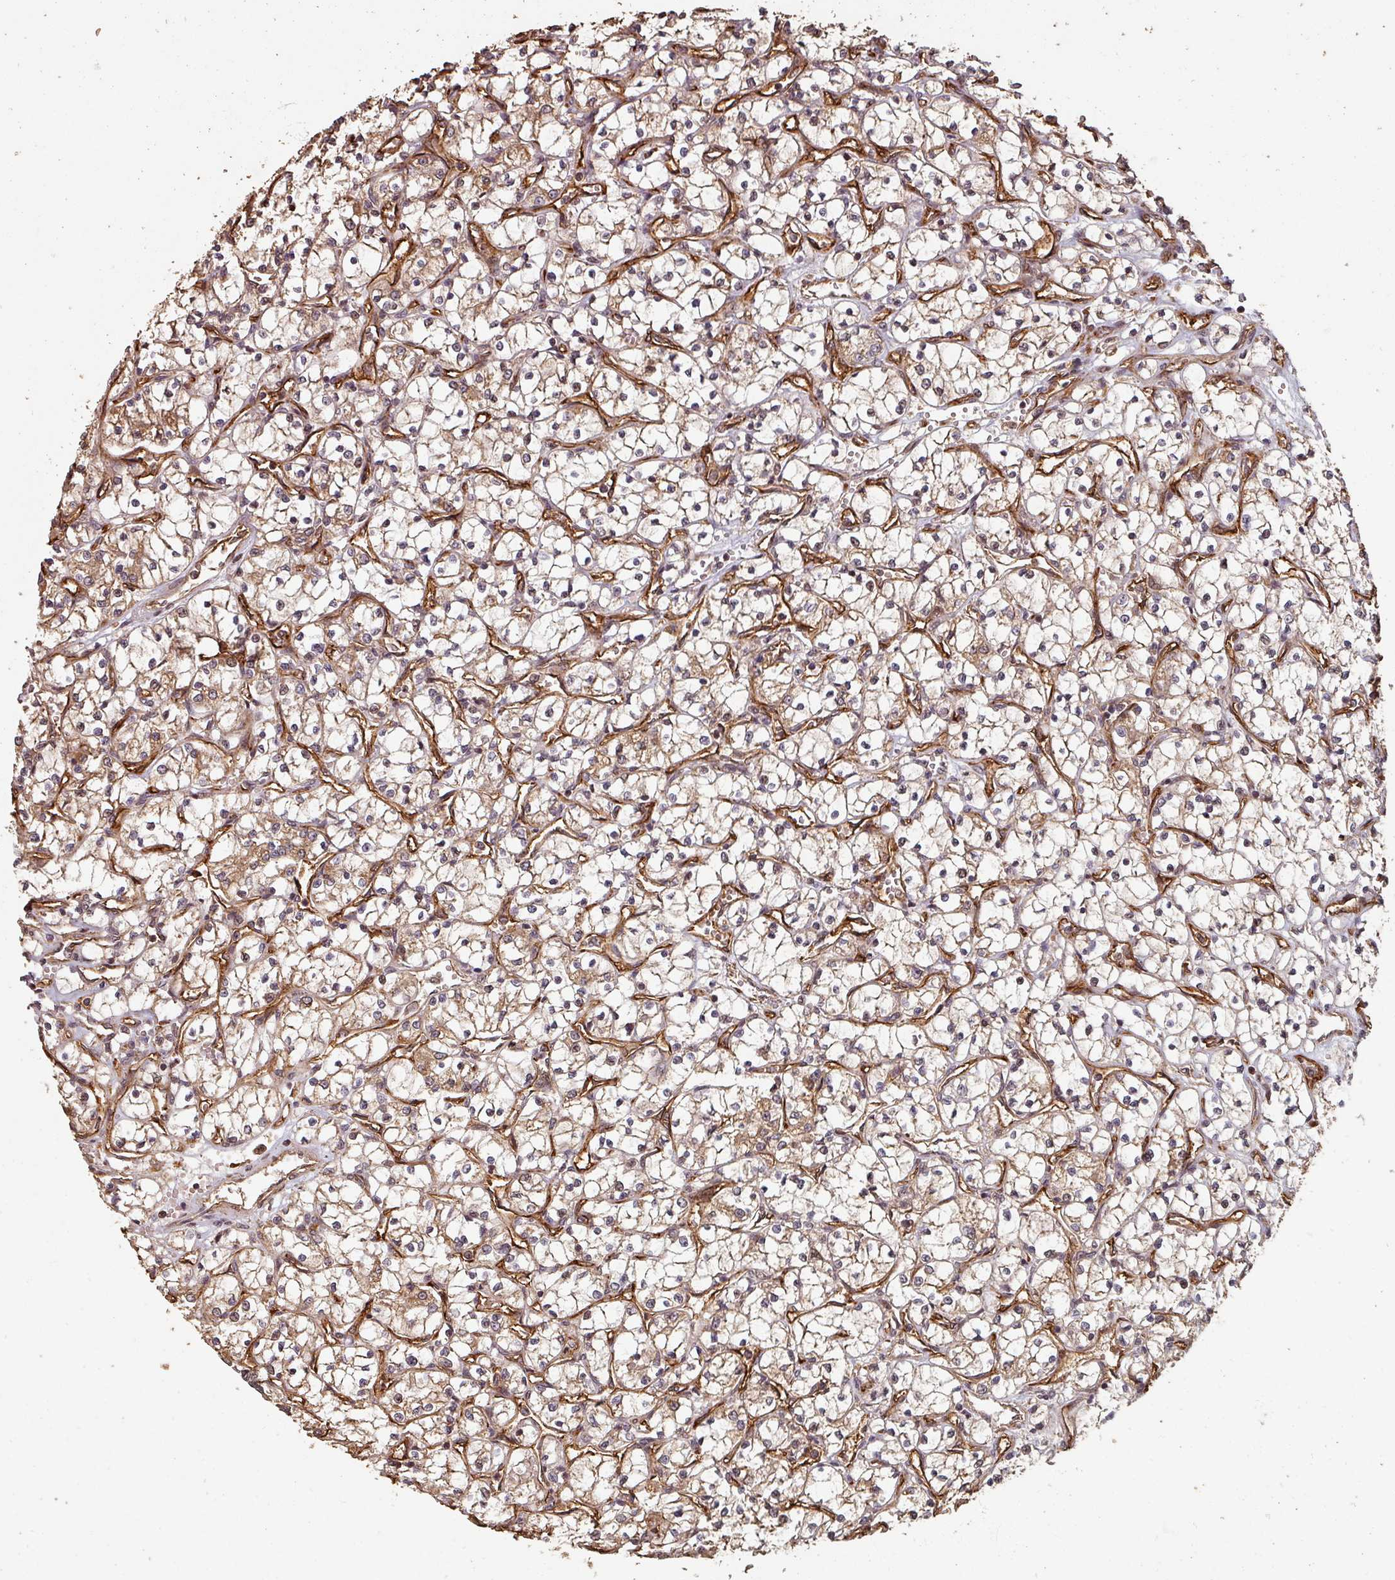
{"staining": {"intensity": "moderate", "quantity": ">75%", "location": "cytoplasmic/membranous"}, "tissue": "renal cancer", "cell_type": "Tumor cells", "image_type": "cancer", "snomed": [{"axis": "morphology", "description": "Adenocarcinoma, NOS"}, {"axis": "topography", "description": "Kidney"}], "caption": "A photomicrograph of renal cancer (adenocarcinoma) stained for a protein reveals moderate cytoplasmic/membranous brown staining in tumor cells.", "gene": "EID1", "patient": {"sex": "female", "age": 69}}